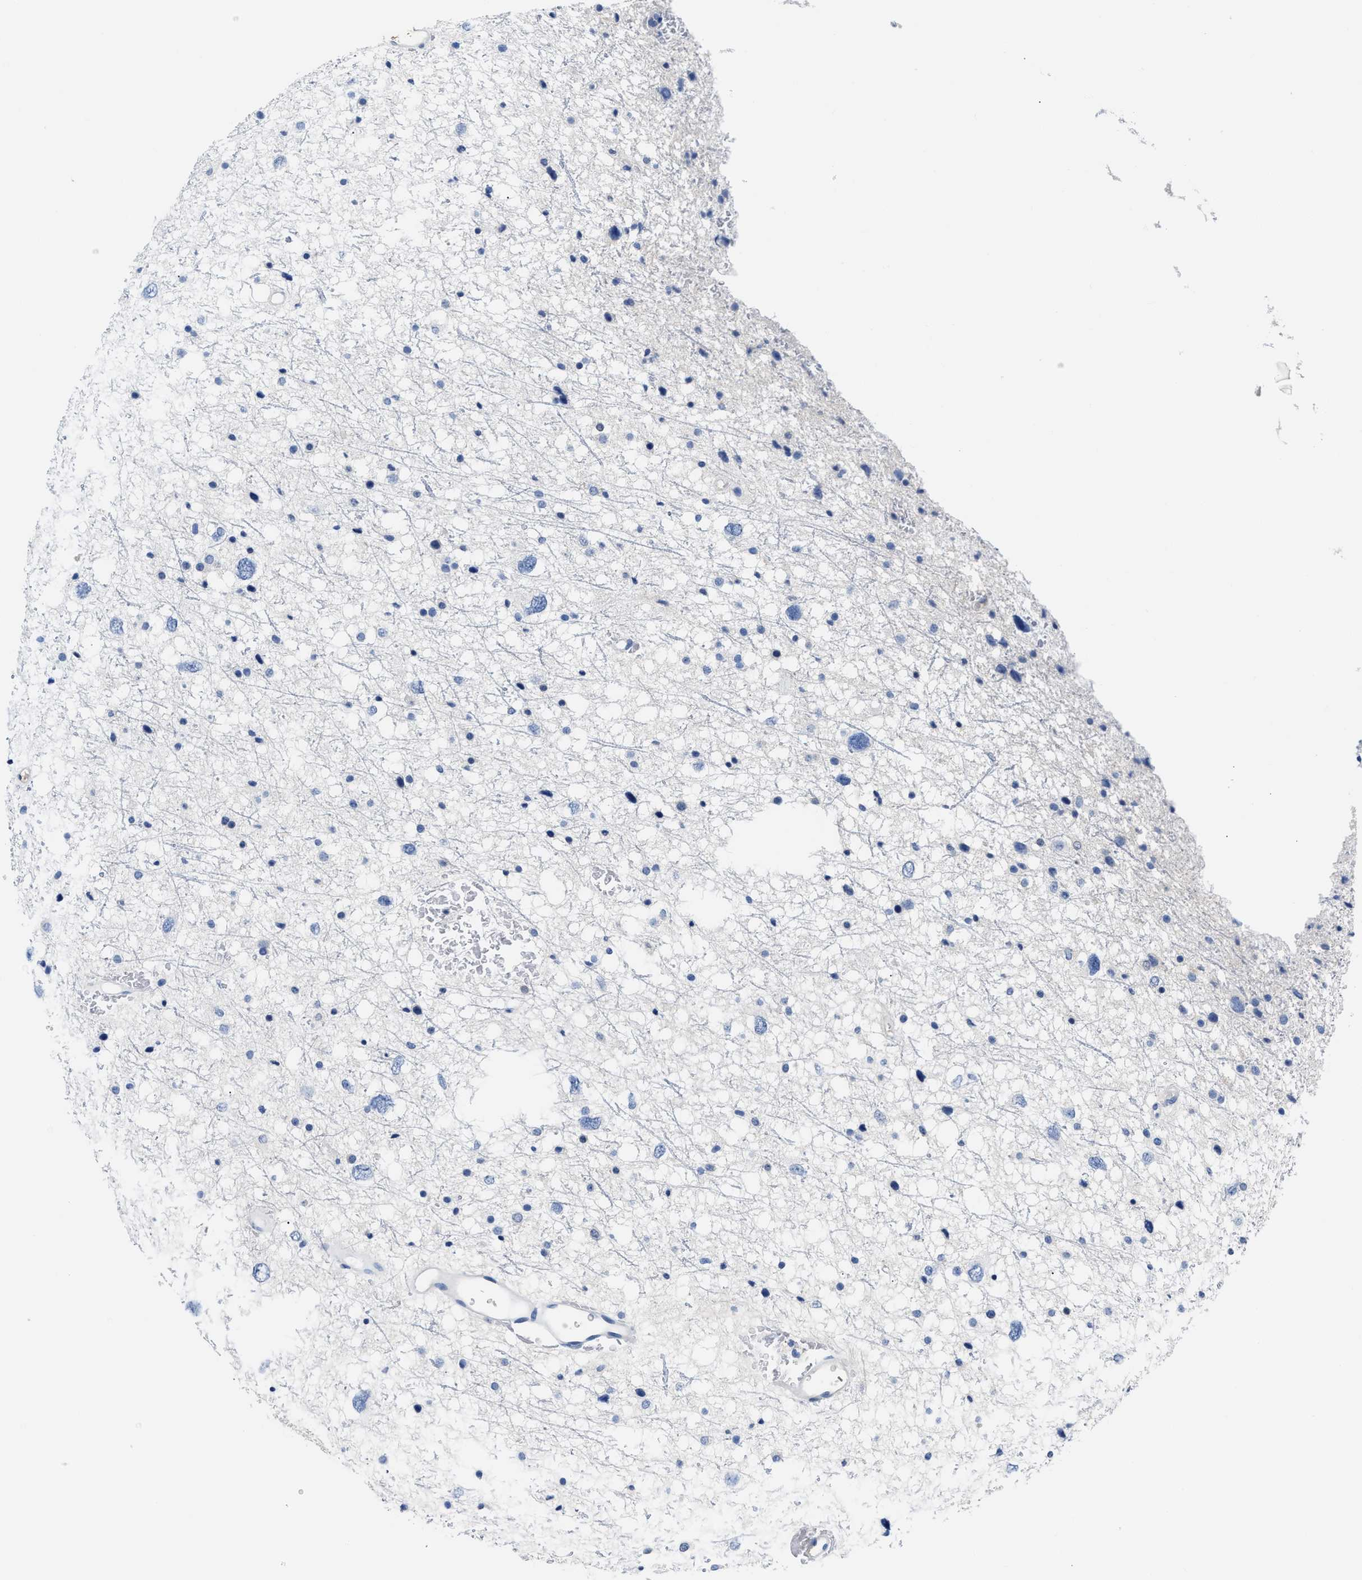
{"staining": {"intensity": "negative", "quantity": "none", "location": "none"}, "tissue": "glioma", "cell_type": "Tumor cells", "image_type": "cancer", "snomed": [{"axis": "morphology", "description": "Glioma, malignant, Low grade"}, {"axis": "topography", "description": "Brain"}], "caption": "Tumor cells are negative for brown protein staining in glioma.", "gene": "GC", "patient": {"sex": "female", "age": 37}}